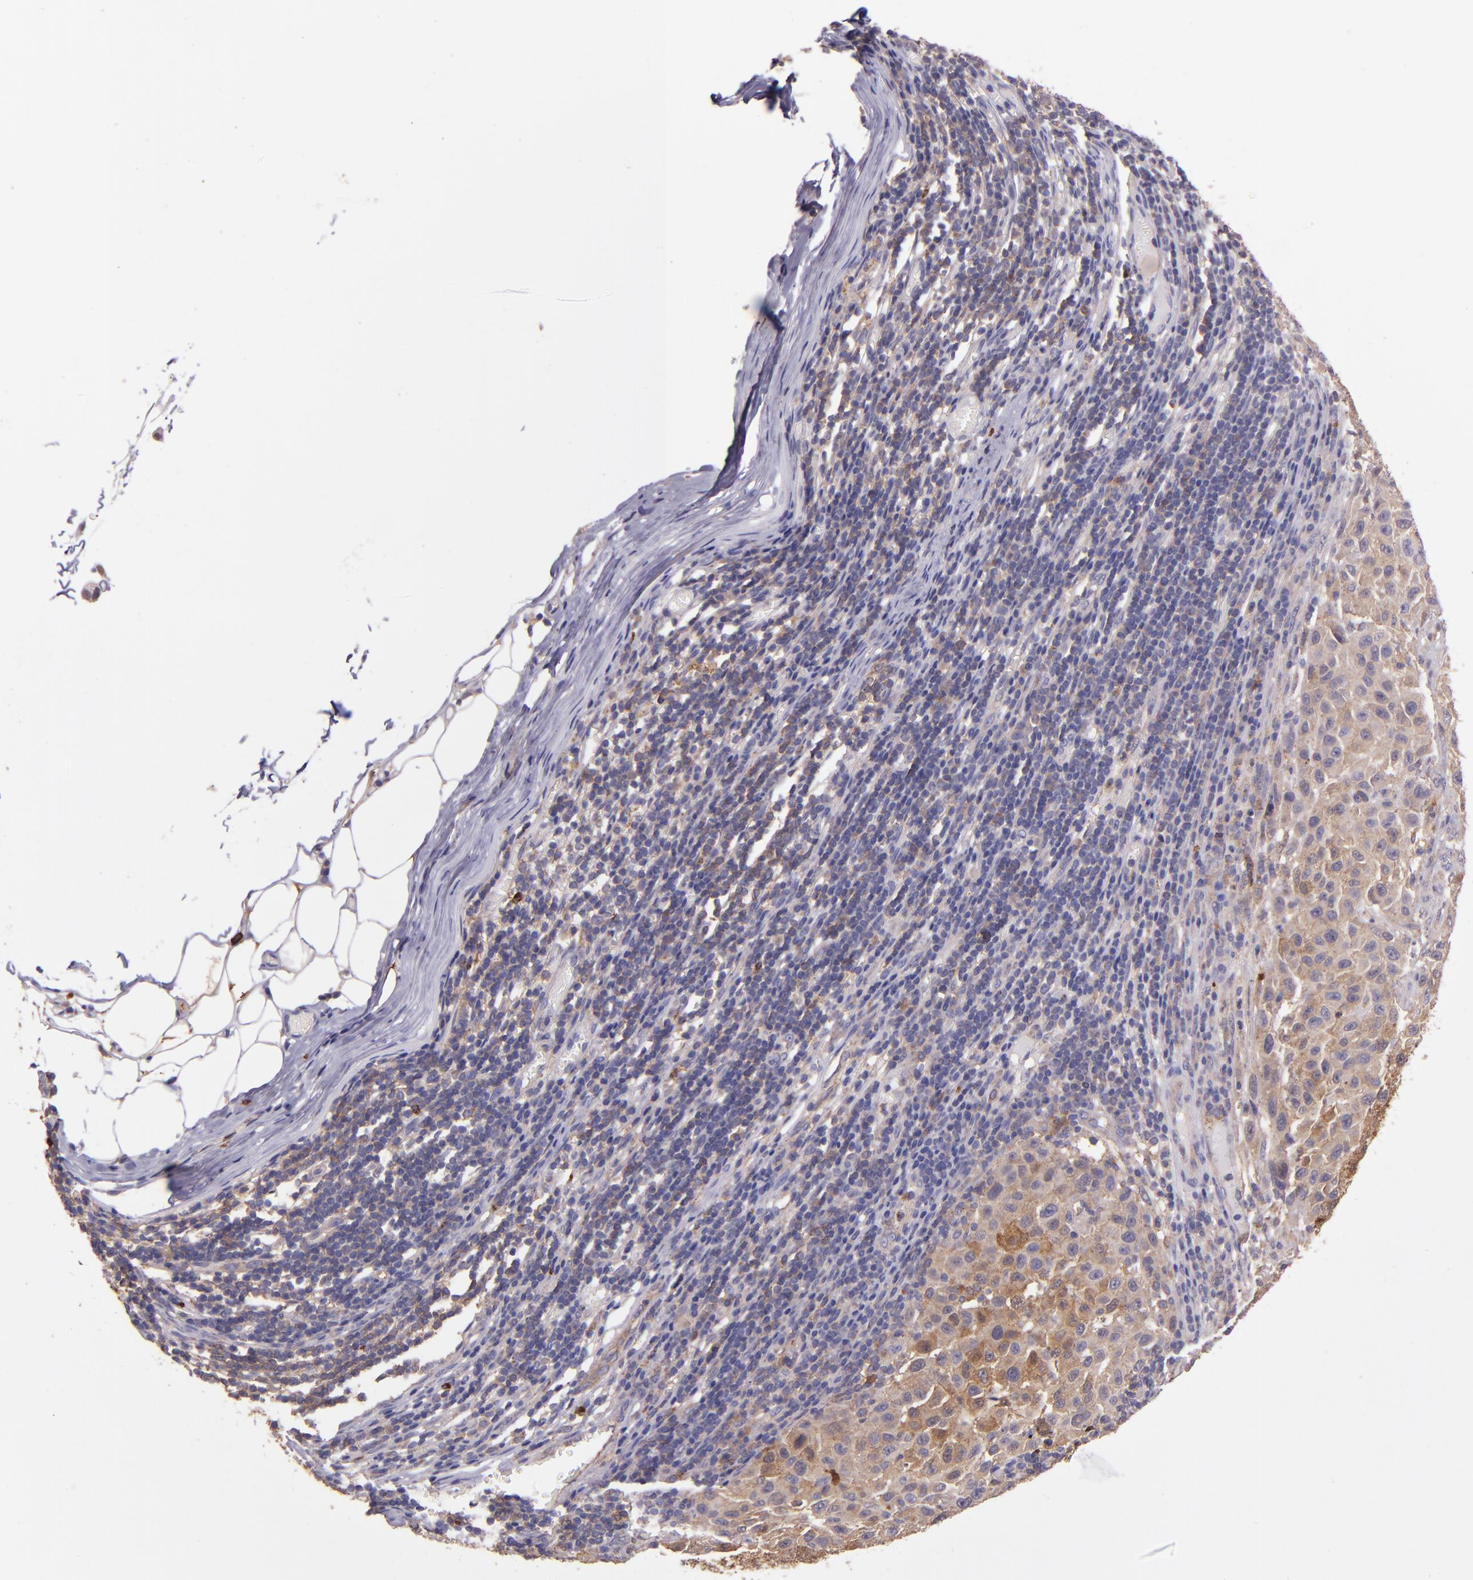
{"staining": {"intensity": "weak", "quantity": ">75%", "location": "cytoplasmic/membranous"}, "tissue": "melanoma", "cell_type": "Tumor cells", "image_type": "cancer", "snomed": [{"axis": "morphology", "description": "Malignant melanoma, Metastatic site"}, {"axis": "topography", "description": "Lymph node"}], "caption": "The image displays immunohistochemical staining of melanoma. There is weak cytoplasmic/membranous positivity is present in about >75% of tumor cells.", "gene": "WASHC1", "patient": {"sex": "male", "age": 61}}